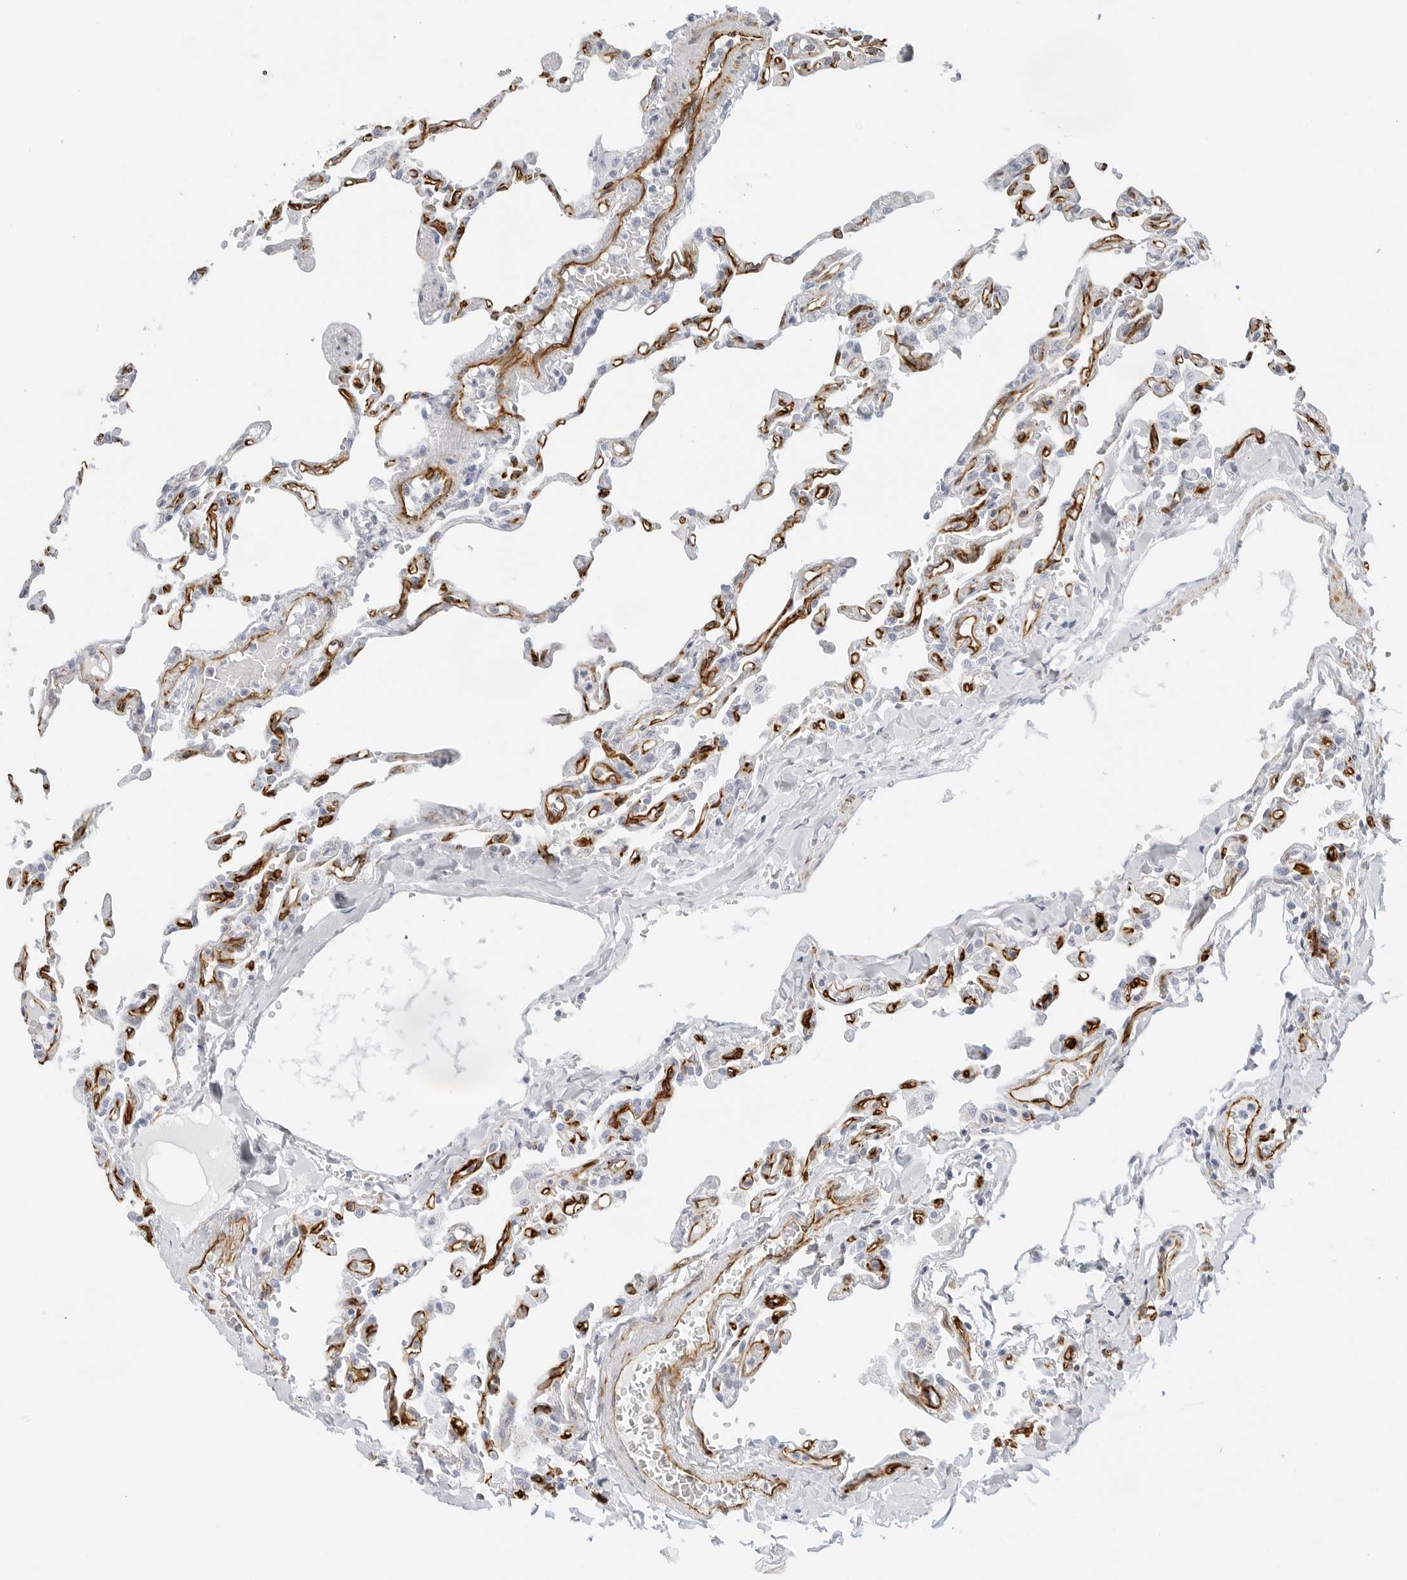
{"staining": {"intensity": "negative", "quantity": "none", "location": "none"}, "tissue": "lung", "cell_type": "Alveolar cells", "image_type": "normal", "snomed": [{"axis": "morphology", "description": "Normal tissue, NOS"}, {"axis": "topography", "description": "Lung"}], "caption": "An image of lung stained for a protein demonstrates no brown staining in alveolar cells. (DAB (3,3'-diaminobenzidine) immunohistochemistry (IHC) visualized using brightfield microscopy, high magnification).", "gene": "NES", "patient": {"sex": "male", "age": 21}}